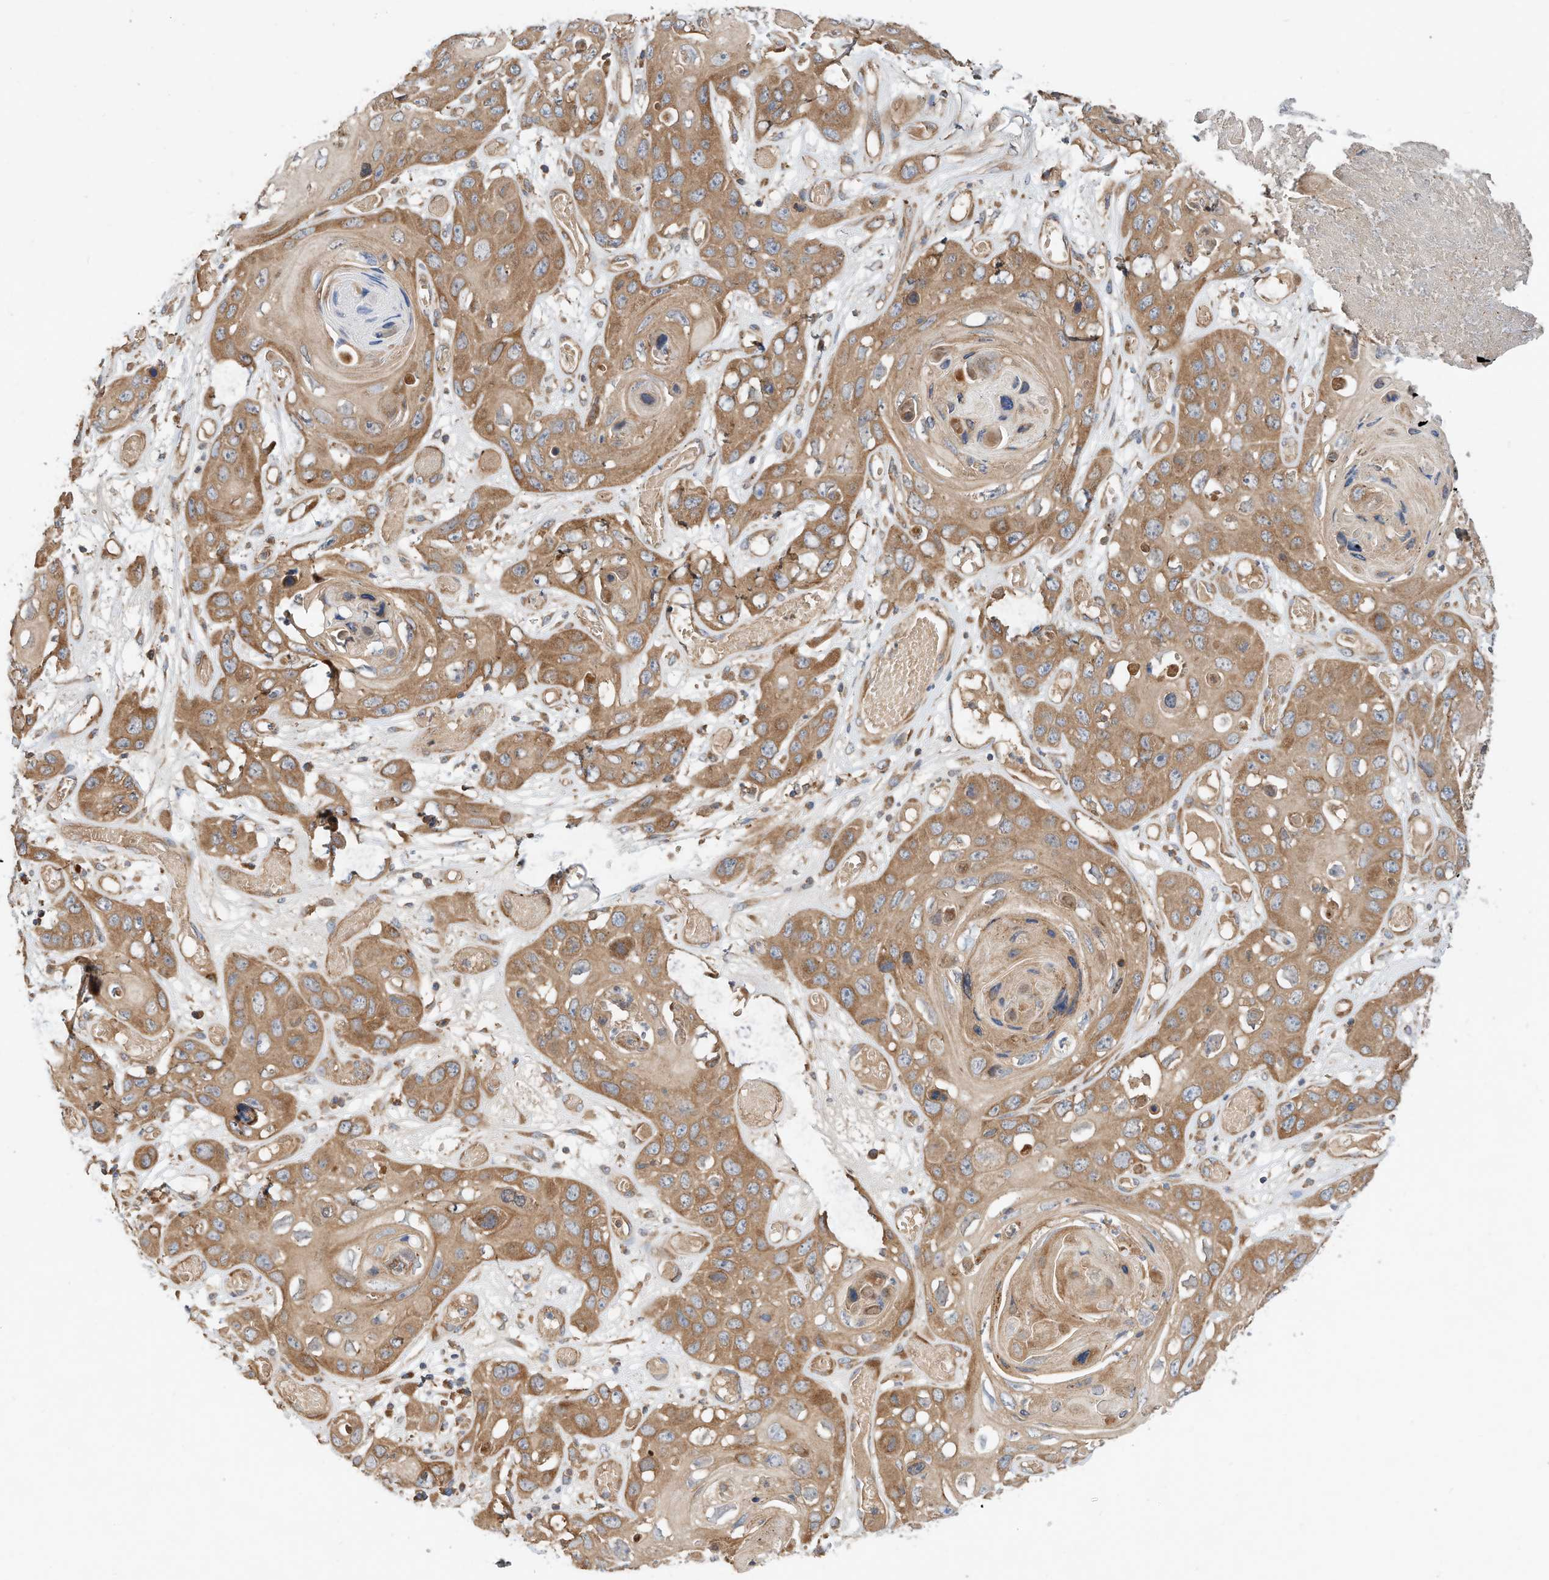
{"staining": {"intensity": "moderate", "quantity": ">75%", "location": "cytoplasmic/membranous"}, "tissue": "skin cancer", "cell_type": "Tumor cells", "image_type": "cancer", "snomed": [{"axis": "morphology", "description": "Squamous cell carcinoma, NOS"}, {"axis": "topography", "description": "Skin"}], "caption": "A high-resolution photomicrograph shows immunohistochemistry (IHC) staining of squamous cell carcinoma (skin), which exhibits moderate cytoplasmic/membranous expression in about >75% of tumor cells.", "gene": "CPAMD8", "patient": {"sex": "male", "age": 55}}